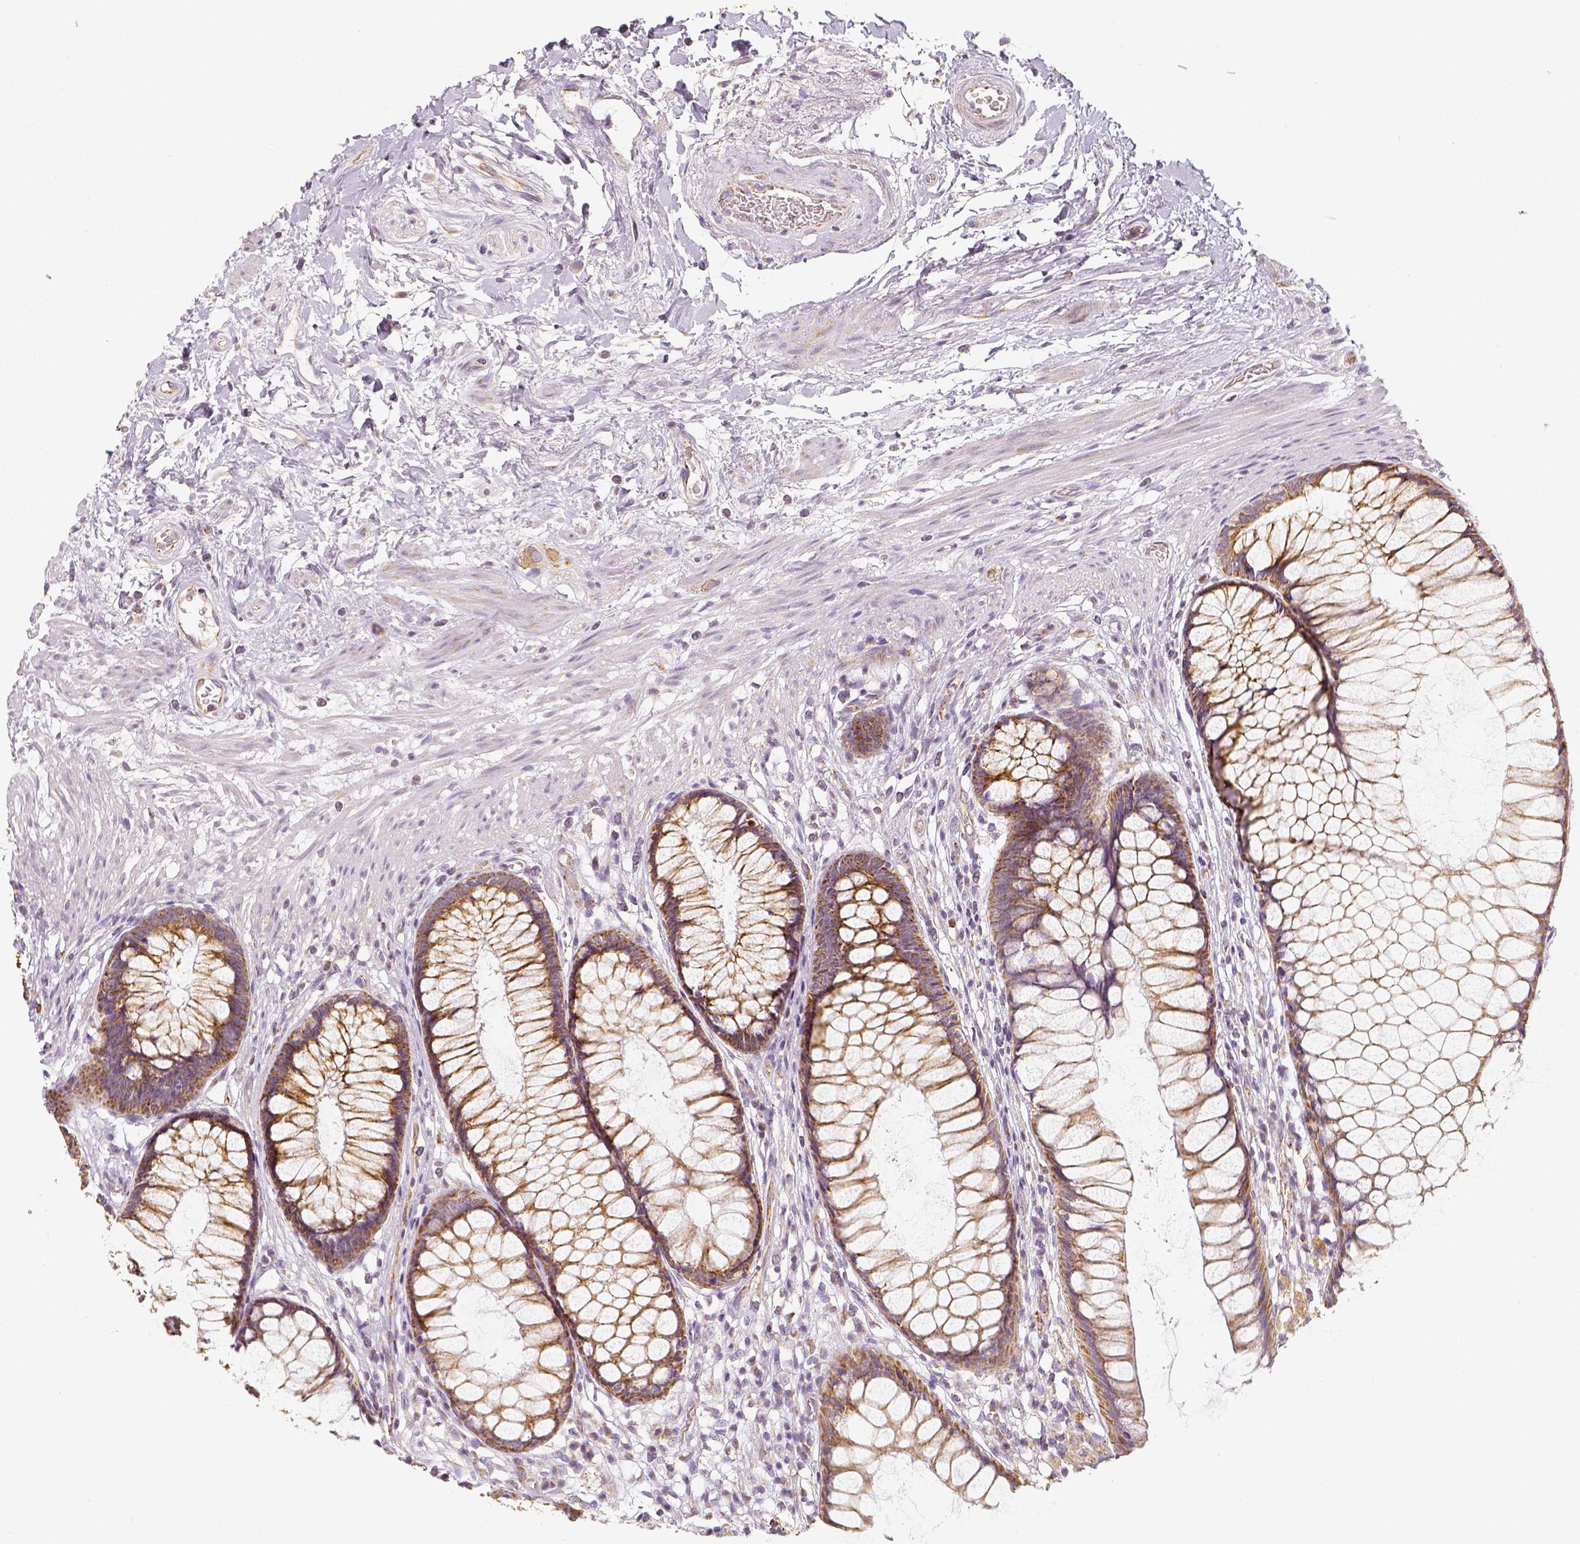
{"staining": {"intensity": "moderate", "quantity": ">75%", "location": "cytoplasmic/membranous"}, "tissue": "rectum", "cell_type": "Glandular cells", "image_type": "normal", "snomed": [{"axis": "morphology", "description": "Normal tissue, NOS"}, {"axis": "topography", "description": "Smooth muscle"}, {"axis": "topography", "description": "Rectum"}], "caption": "Immunohistochemistry (IHC) (DAB) staining of benign rectum demonstrates moderate cytoplasmic/membranous protein staining in about >75% of glandular cells. Nuclei are stained in blue.", "gene": "PGAM5", "patient": {"sex": "male", "age": 53}}